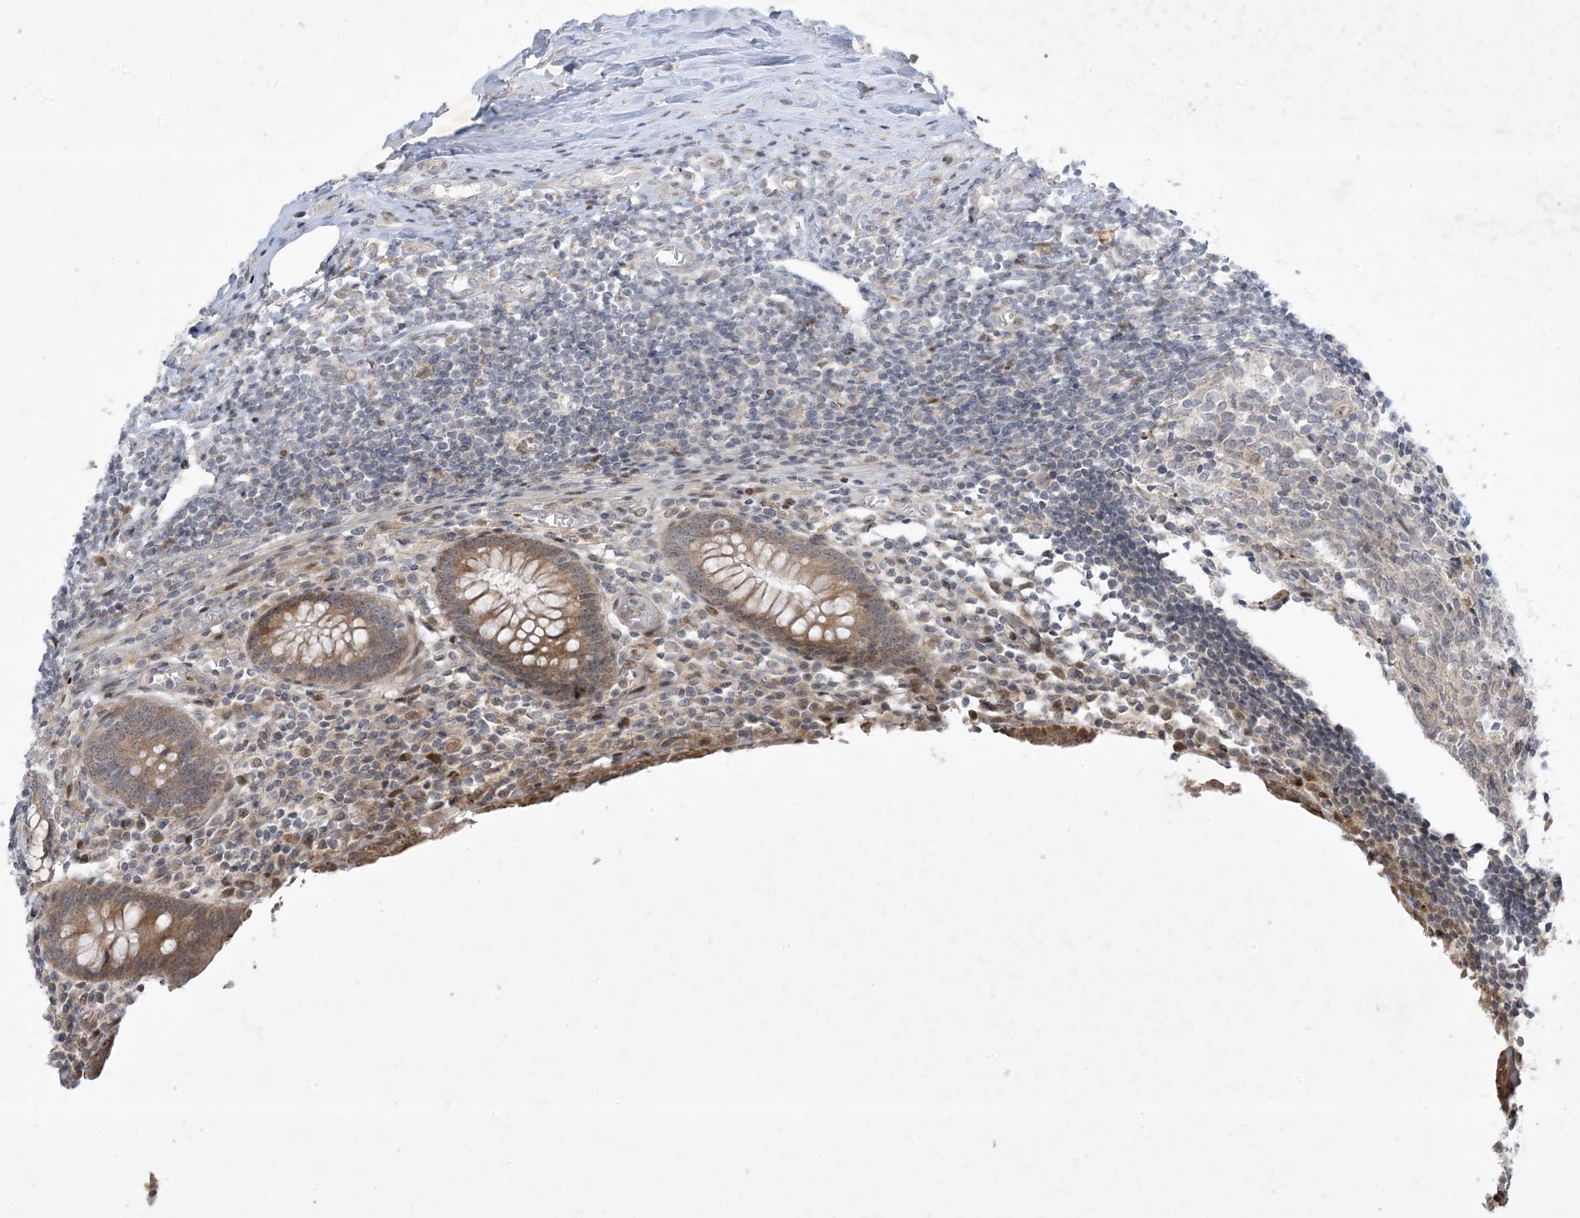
{"staining": {"intensity": "moderate", "quantity": ">75%", "location": "cytoplasmic/membranous"}, "tissue": "appendix", "cell_type": "Glandular cells", "image_type": "normal", "snomed": [{"axis": "morphology", "description": "Normal tissue, NOS"}, {"axis": "topography", "description": "Appendix"}], "caption": "Immunohistochemistry (IHC) (DAB (3,3'-diaminobenzidine)) staining of normal human appendix displays moderate cytoplasmic/membranous protein expression in about >75% of glandular cells. Nuclei are stained in blue.", "gene": "SOGA3", "patient": {"sex": "female", "age": 17}}